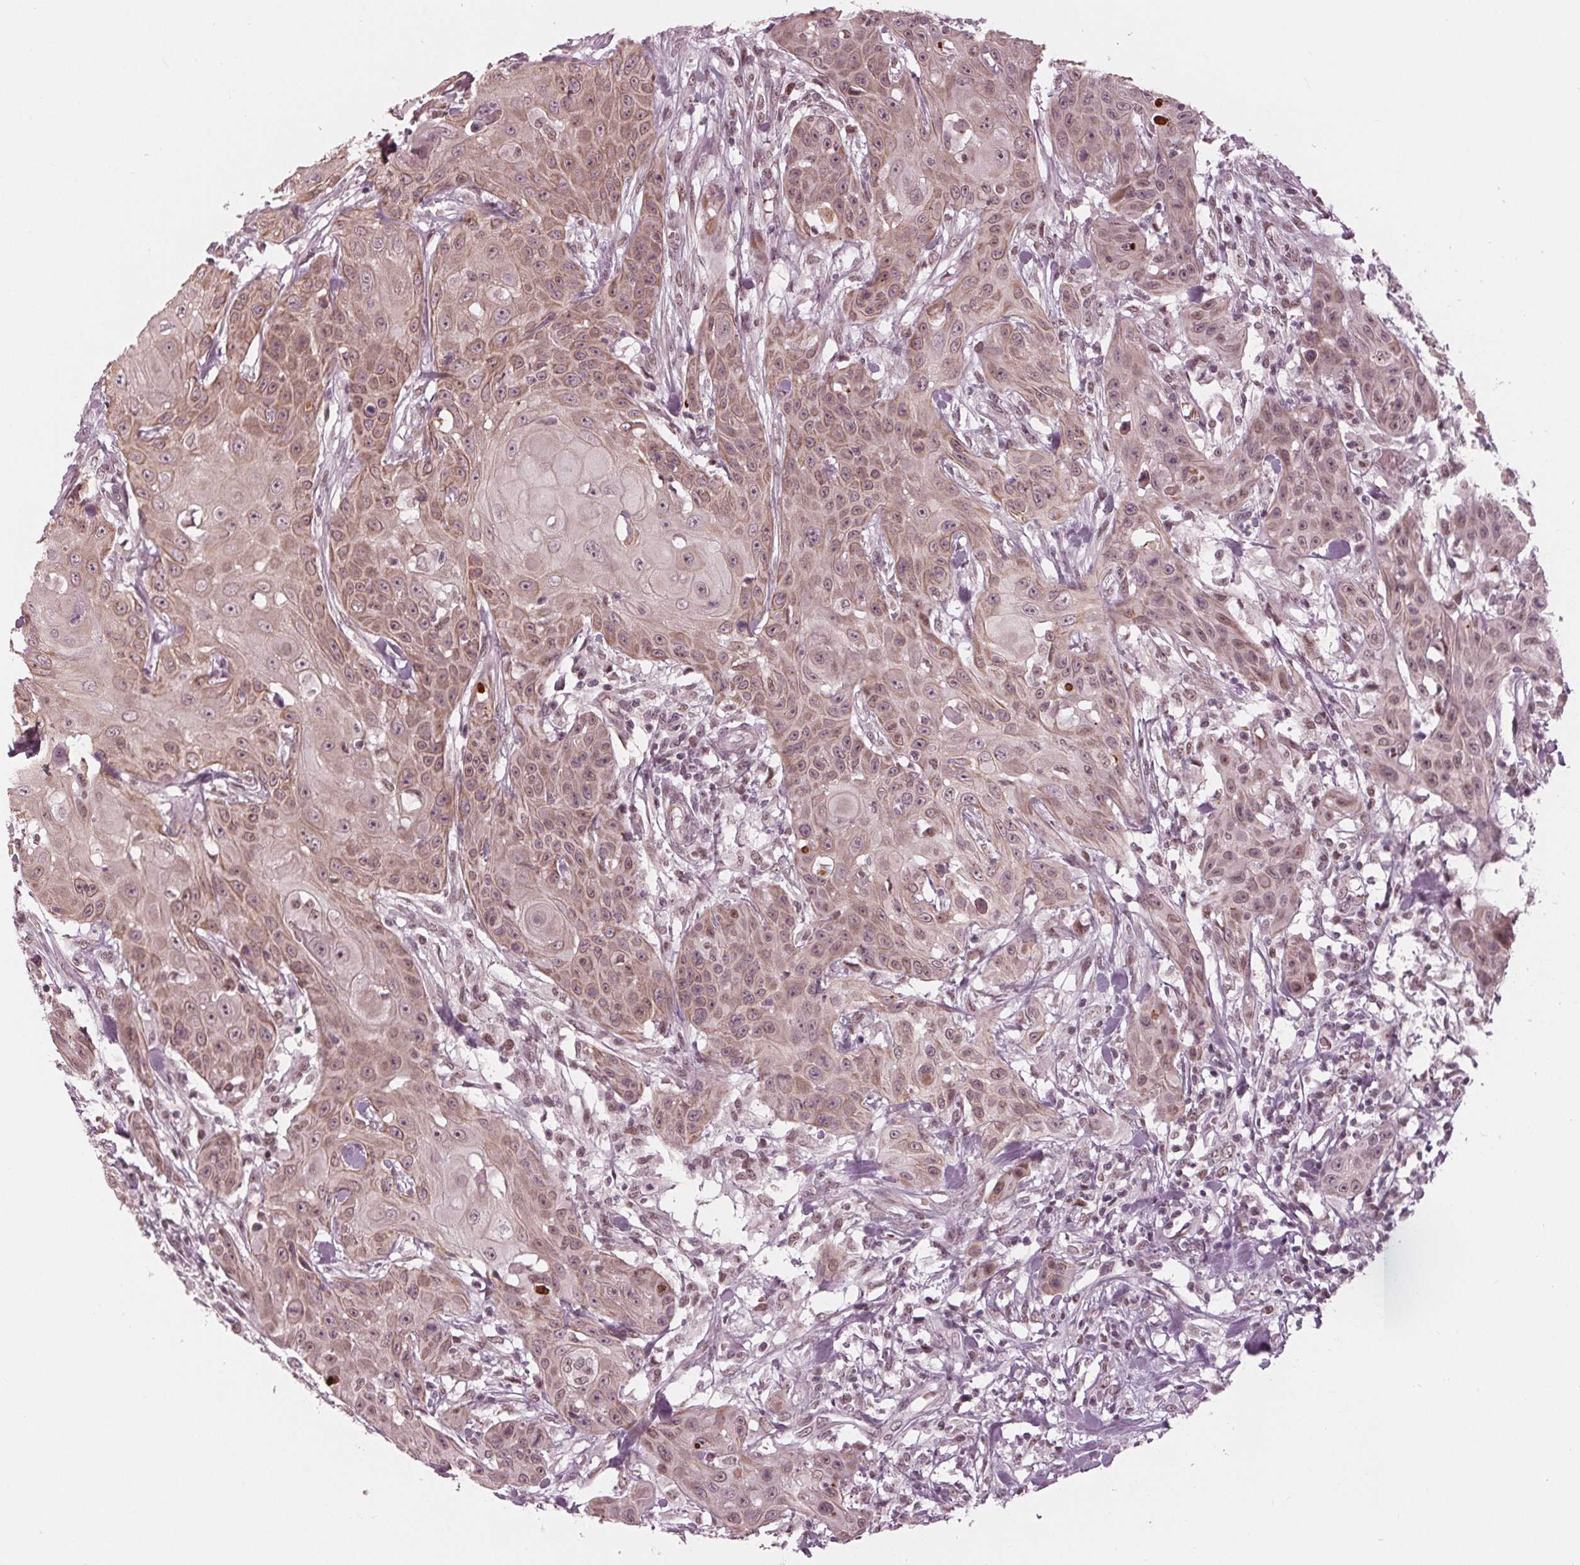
{"staining": {"intensity": "weak", "quantity": "25%-75%", "location": "cytoplasmic/membranous,nuclear"}, "tissue": "head and neck cancer", "cell_type": "Tumor cells", "image_type": "cancer", "snomed": [{"axis": "morphology", "description": "Squamous cell carcinoma, NOS"}, {"axis": "topography", "description": "Oral tissue"}, {"axis": "topography", "description": "Head-Neck"}], "caption": "High-magnification brightfield microscopy of head and neck squamous cell carcinoma stained with DAB (3,3'-diaminobenzidine) (brown) and counterstained with hematoxylin (blue). tumor cells exhibit weak cytoplasmic/membranous and nuclear positivity is identified in approximately25%-75% of cells.", "gene": "DNMT3L", "patient": {"sex": "female", "age": 55}}